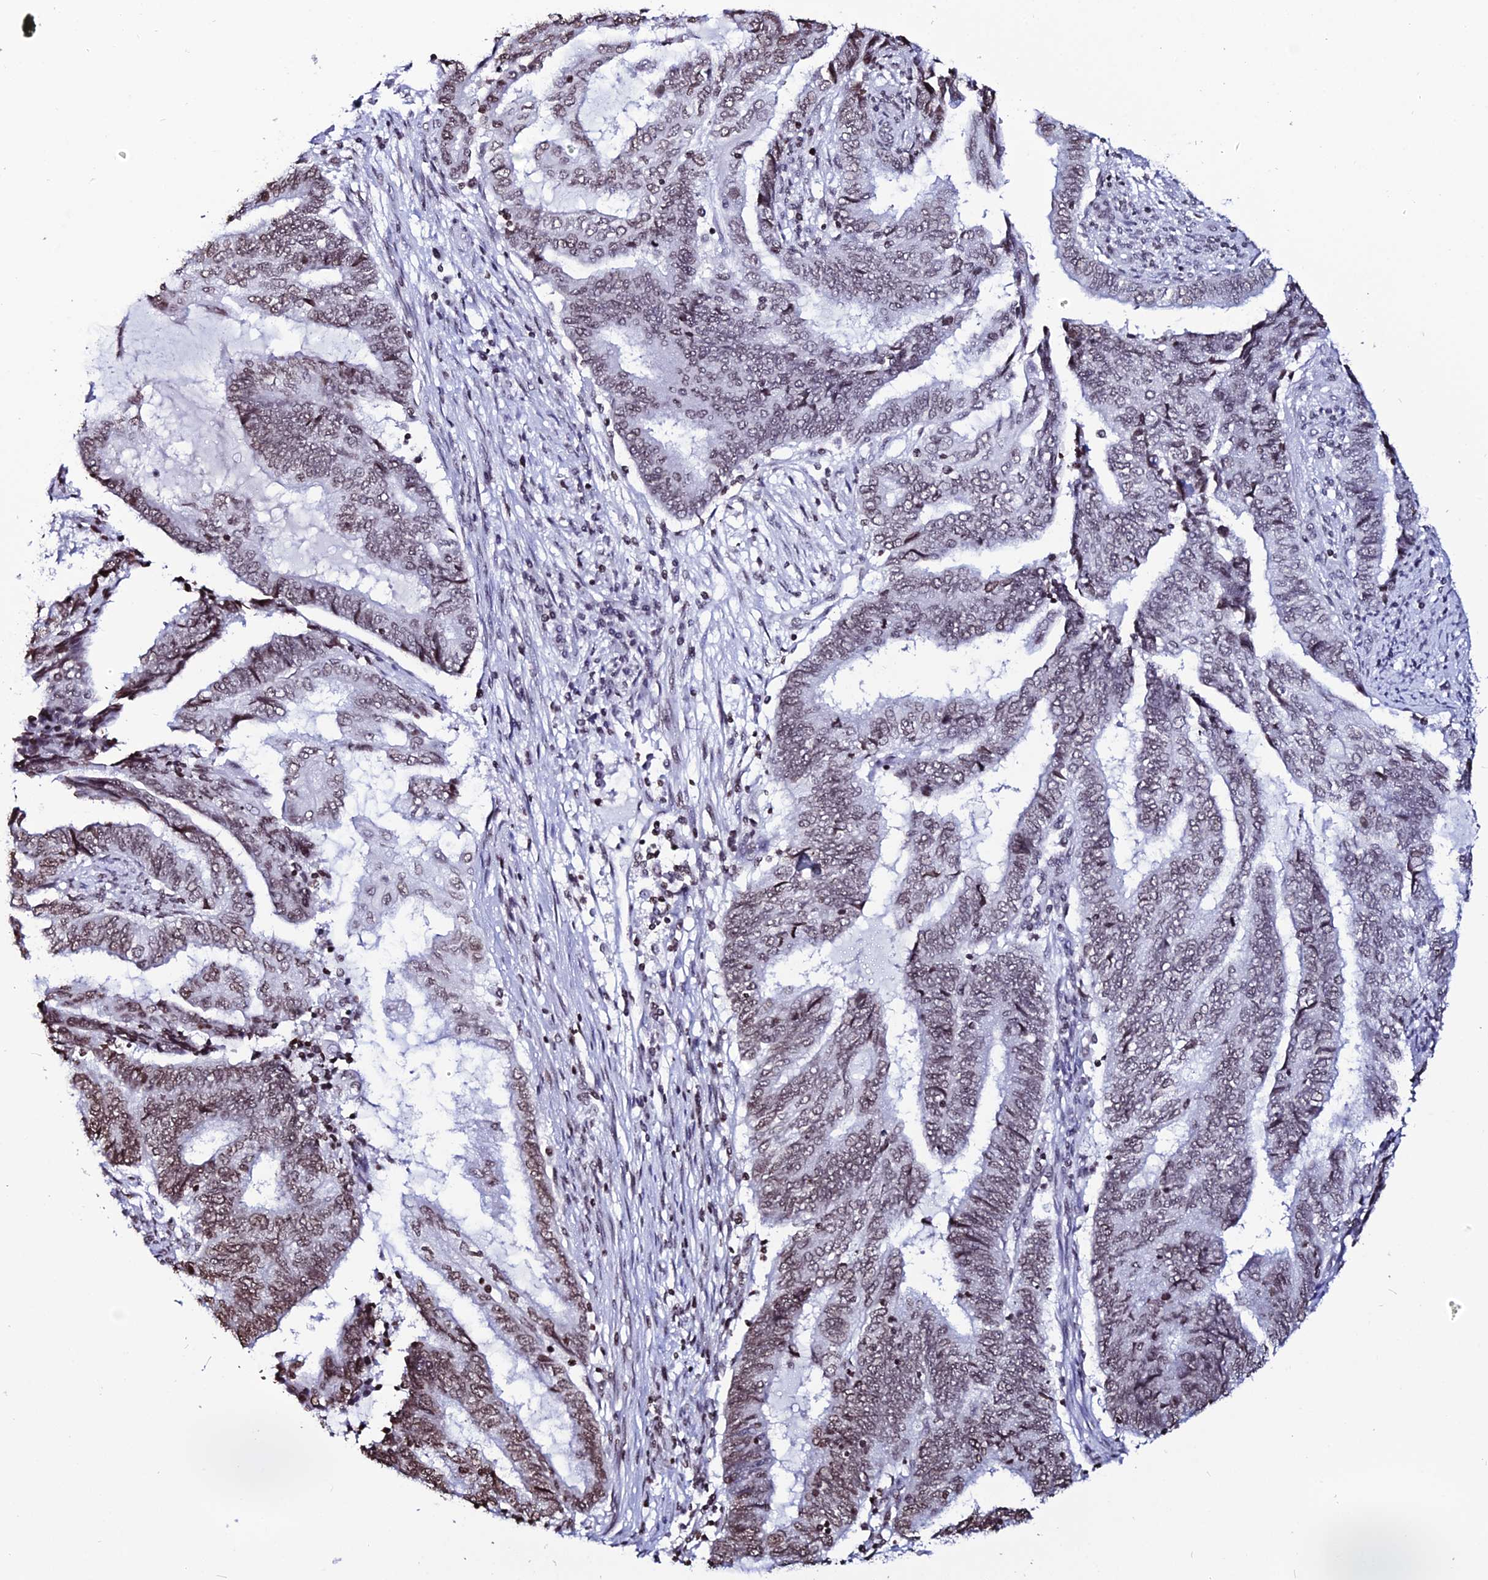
{"staining": {"intensity": "moderate", "quantity": ">75%", "location": "nuclear"}, "tissue": "endometrial cancer", "cell_type": "Tumor cells", "image_type": "cancer", "snomed": [{"axis": "morphology", "description": "Adenocarcinoma, NOS"}, {"axis": "topography", "description": "Uterus"}, {"axis": "topography", "description": "Endometrium"}], "caption": "Moderate nuclear positivity for a protein is appreciated in about >75% of tumor cells of endometrial cancer (adenocarcinoma) using immunohistochemistry.", "gene": "MACROH2A2", "patient": {"sex": "female", "age": 70}}